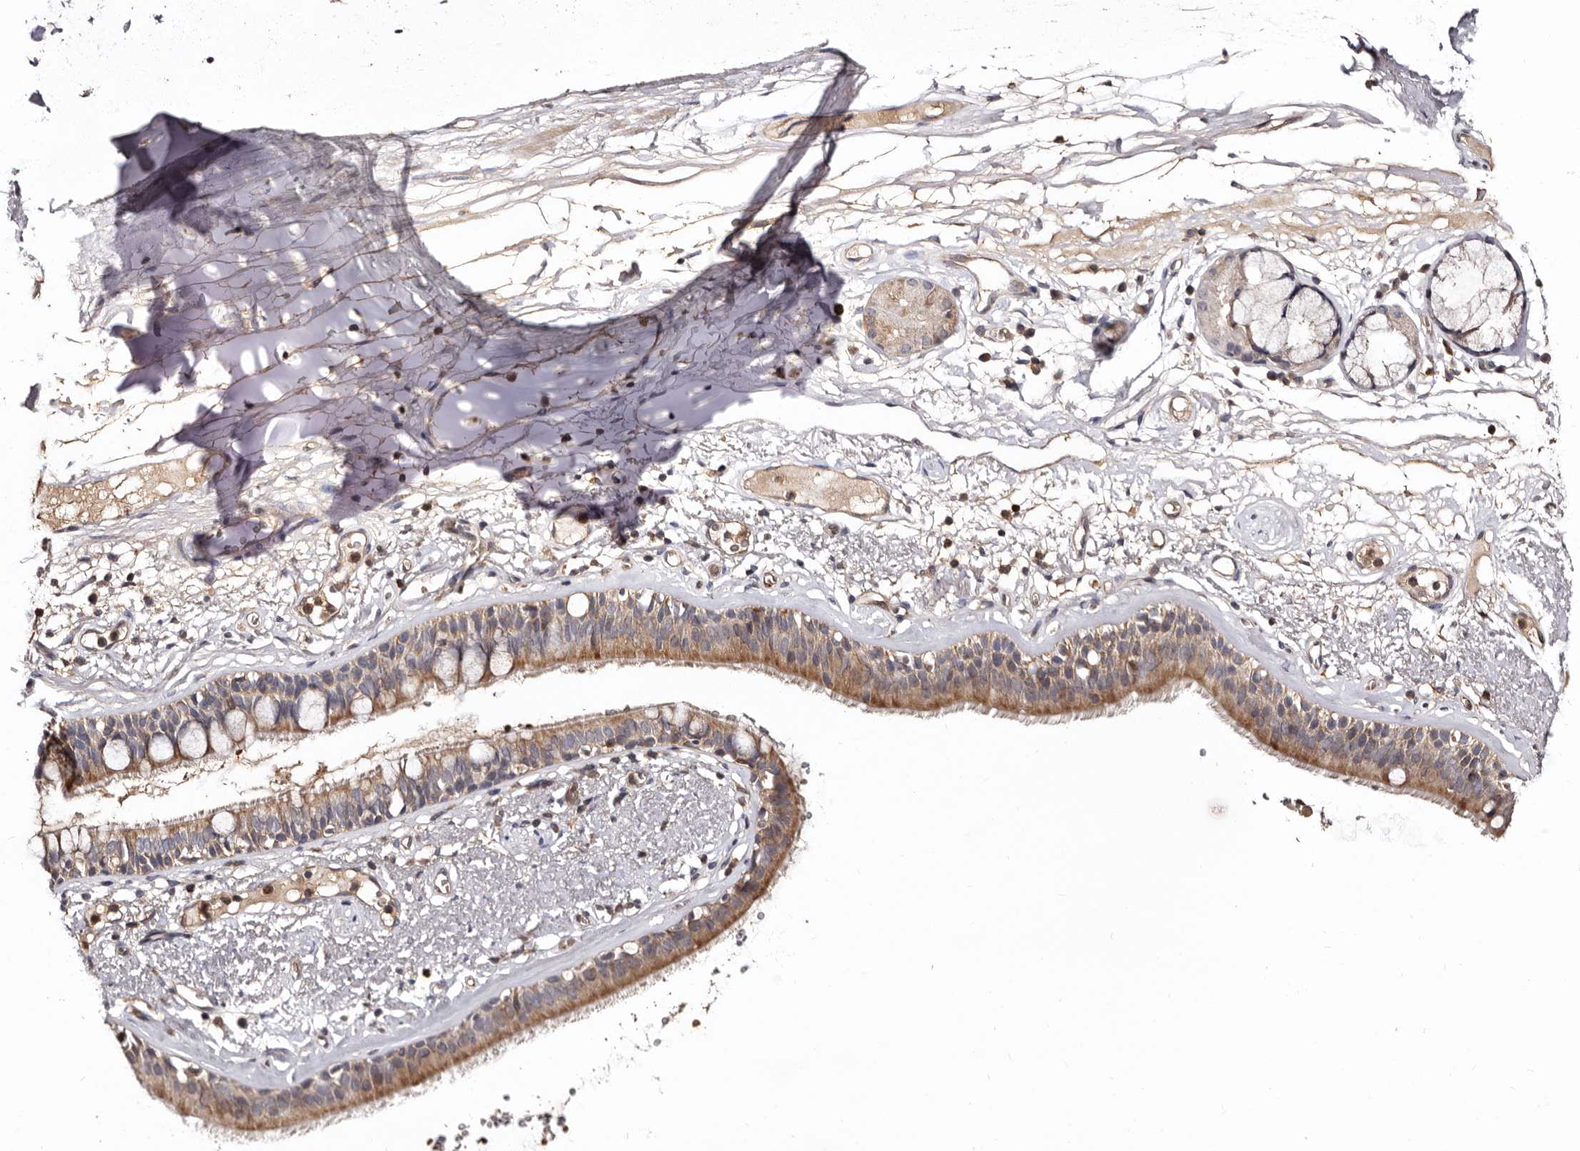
{"staining": {"intensity": "weak", "quantity": "<25%", "location": "cytoplasmic/membranous"}, "tissue": "adipose tissue", "cell_type": "Adipocytes", "image_type": "normal", "snomed": [{"axis": "morphology", "description": "Normal tissue, NOS"}, {"axis": "topography", "description": "Cartilage tissue"}], "caption": "This histopathology image is of unremarkable adipose tissue stained with immunohistochemistry (IHC) to label a protein in brown with the nuclei are counter-stained blue. There is no expression in adipocytes.", "gene": "BAX", "patient": {"sex": "female", "age": 63}}